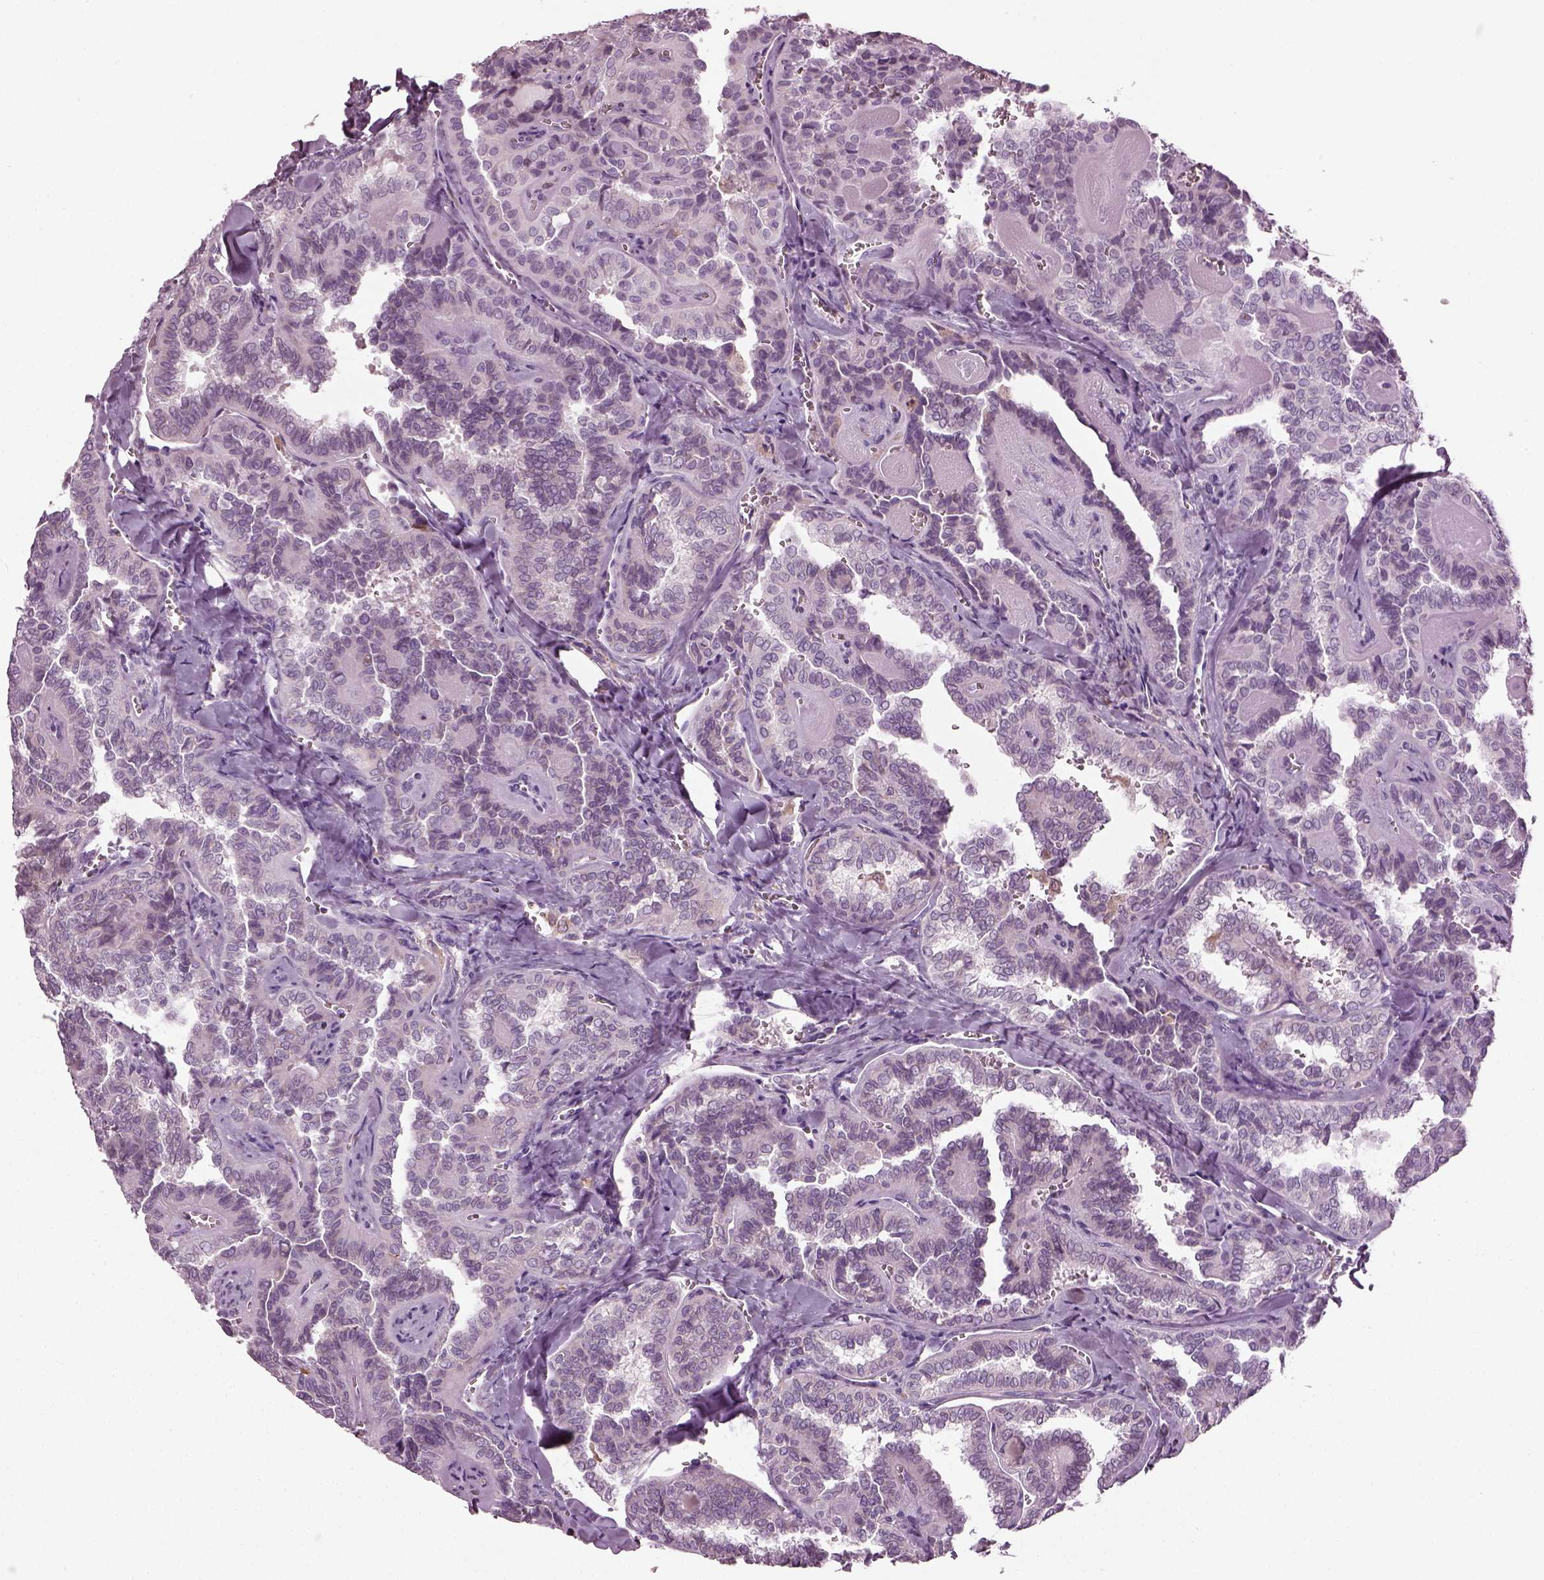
{"staining": {"intensity": "negative", "quantity": "none", "location": "none"}, "tissue": "thyroid cancer", "cell_type": "Tumor cells", "image_type": "cancer", "snomed": [{"axis": "morphology", "description": "Papillary adenocarcinoma, NOS"}, {"axis": "topography", "description": "Thyroid gland"}], "caption": "DAB (3,3'-diaminobenzidine) immunohistochemical staining of human thyroid papillary adenocarcinoma shows no significant positivity in tumor cells.", "gene": "TMEM231", "patient": {"sex": "female", "age": 41}}